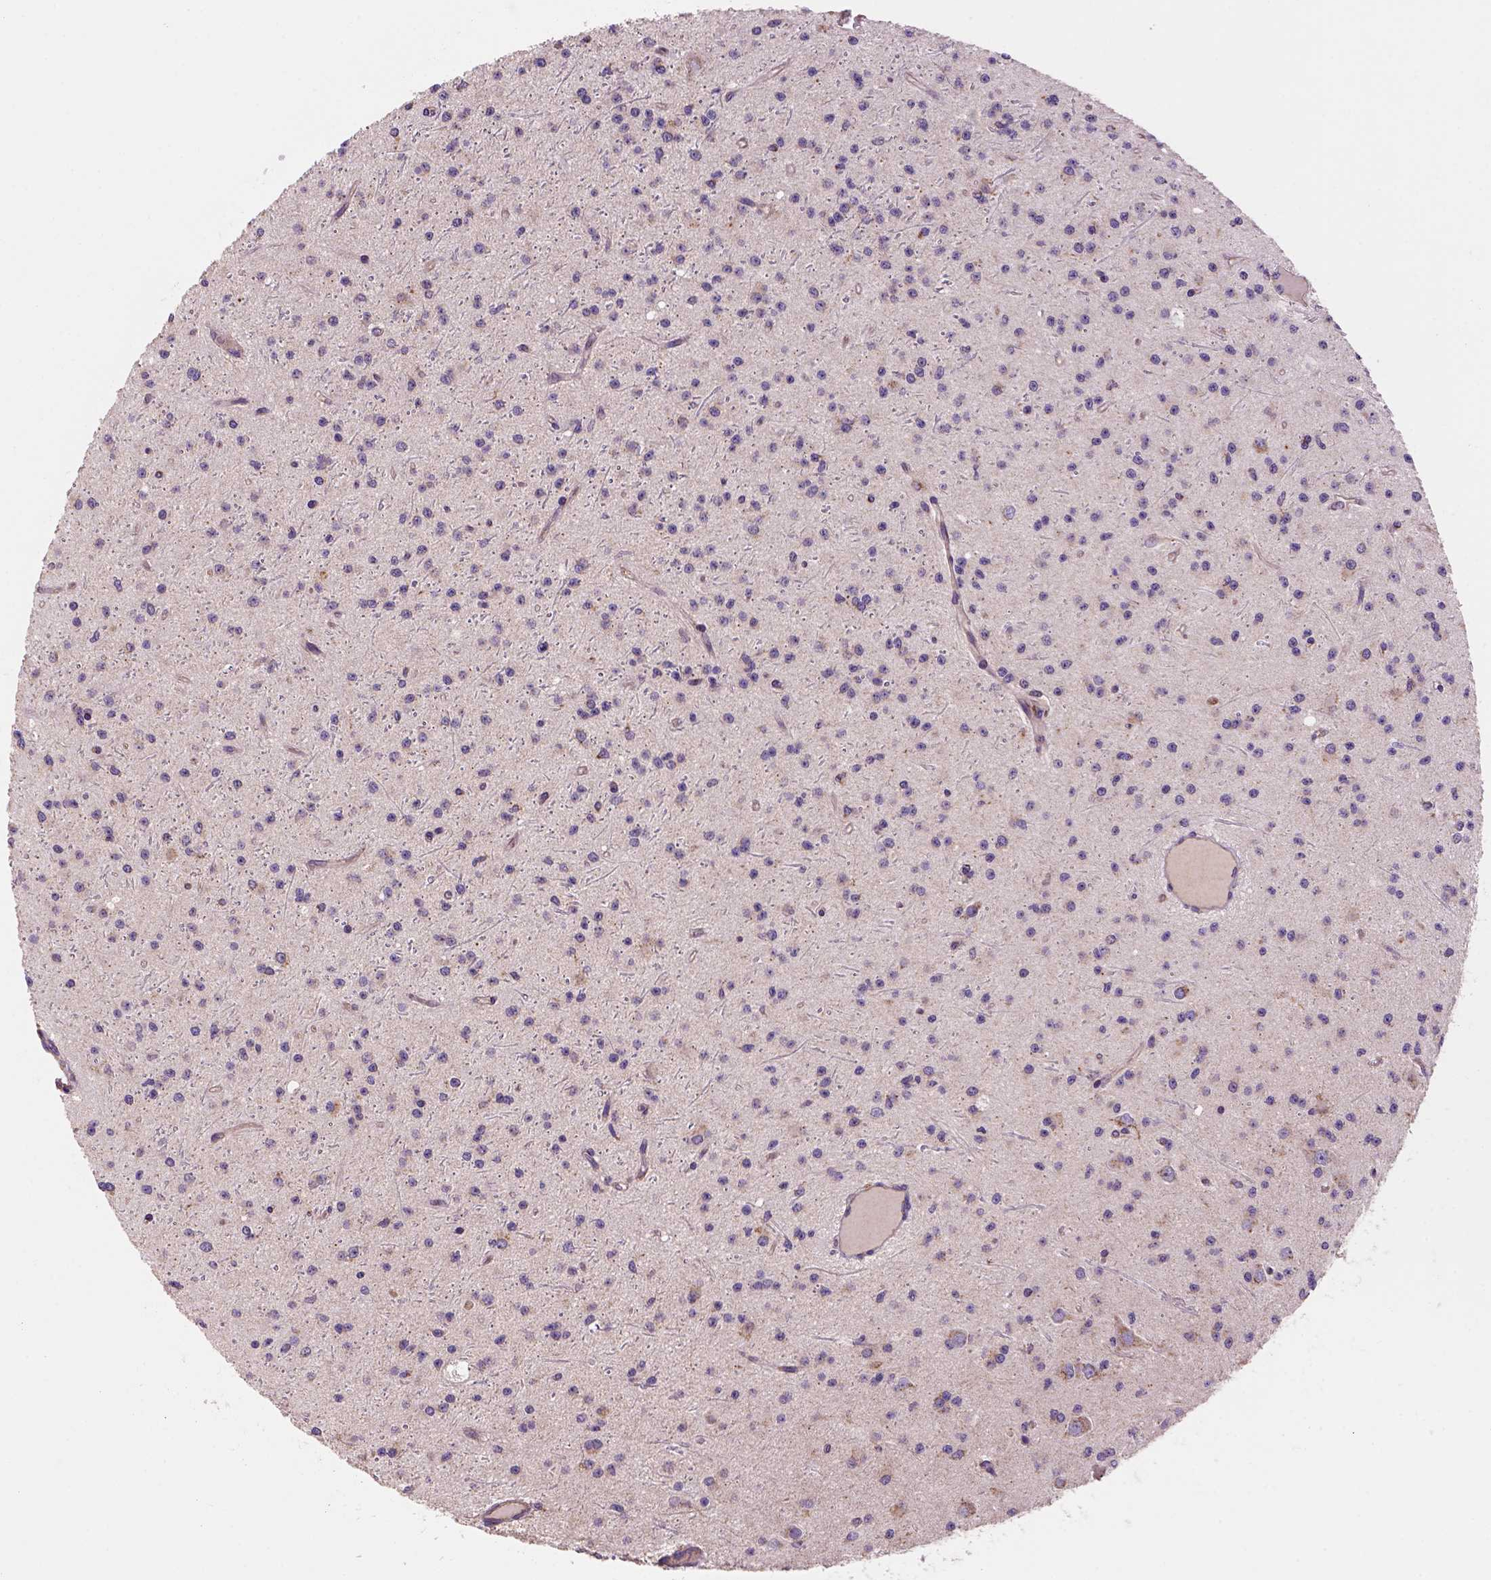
{"staining": {"intensity": "moderate", "quantity": "25%-75%", "location": "cytoplasmic/membranous"}, "tissue": "glioma", "cell_type": "Tumor cells", "image_type": "cancer", "snomed": [{"axis": "morphology", "description": "Glioma, malignant, Low grade"}, {"axis": "topography", "description": "Brain"}], "caption": "This is a micrograph of IHC staining of glioma, which shows moderate positivity in the cytoplasmic/membranous of tumor cells.", "gene": "WARS2", "patient": {"sex": "male", "age": 27}}